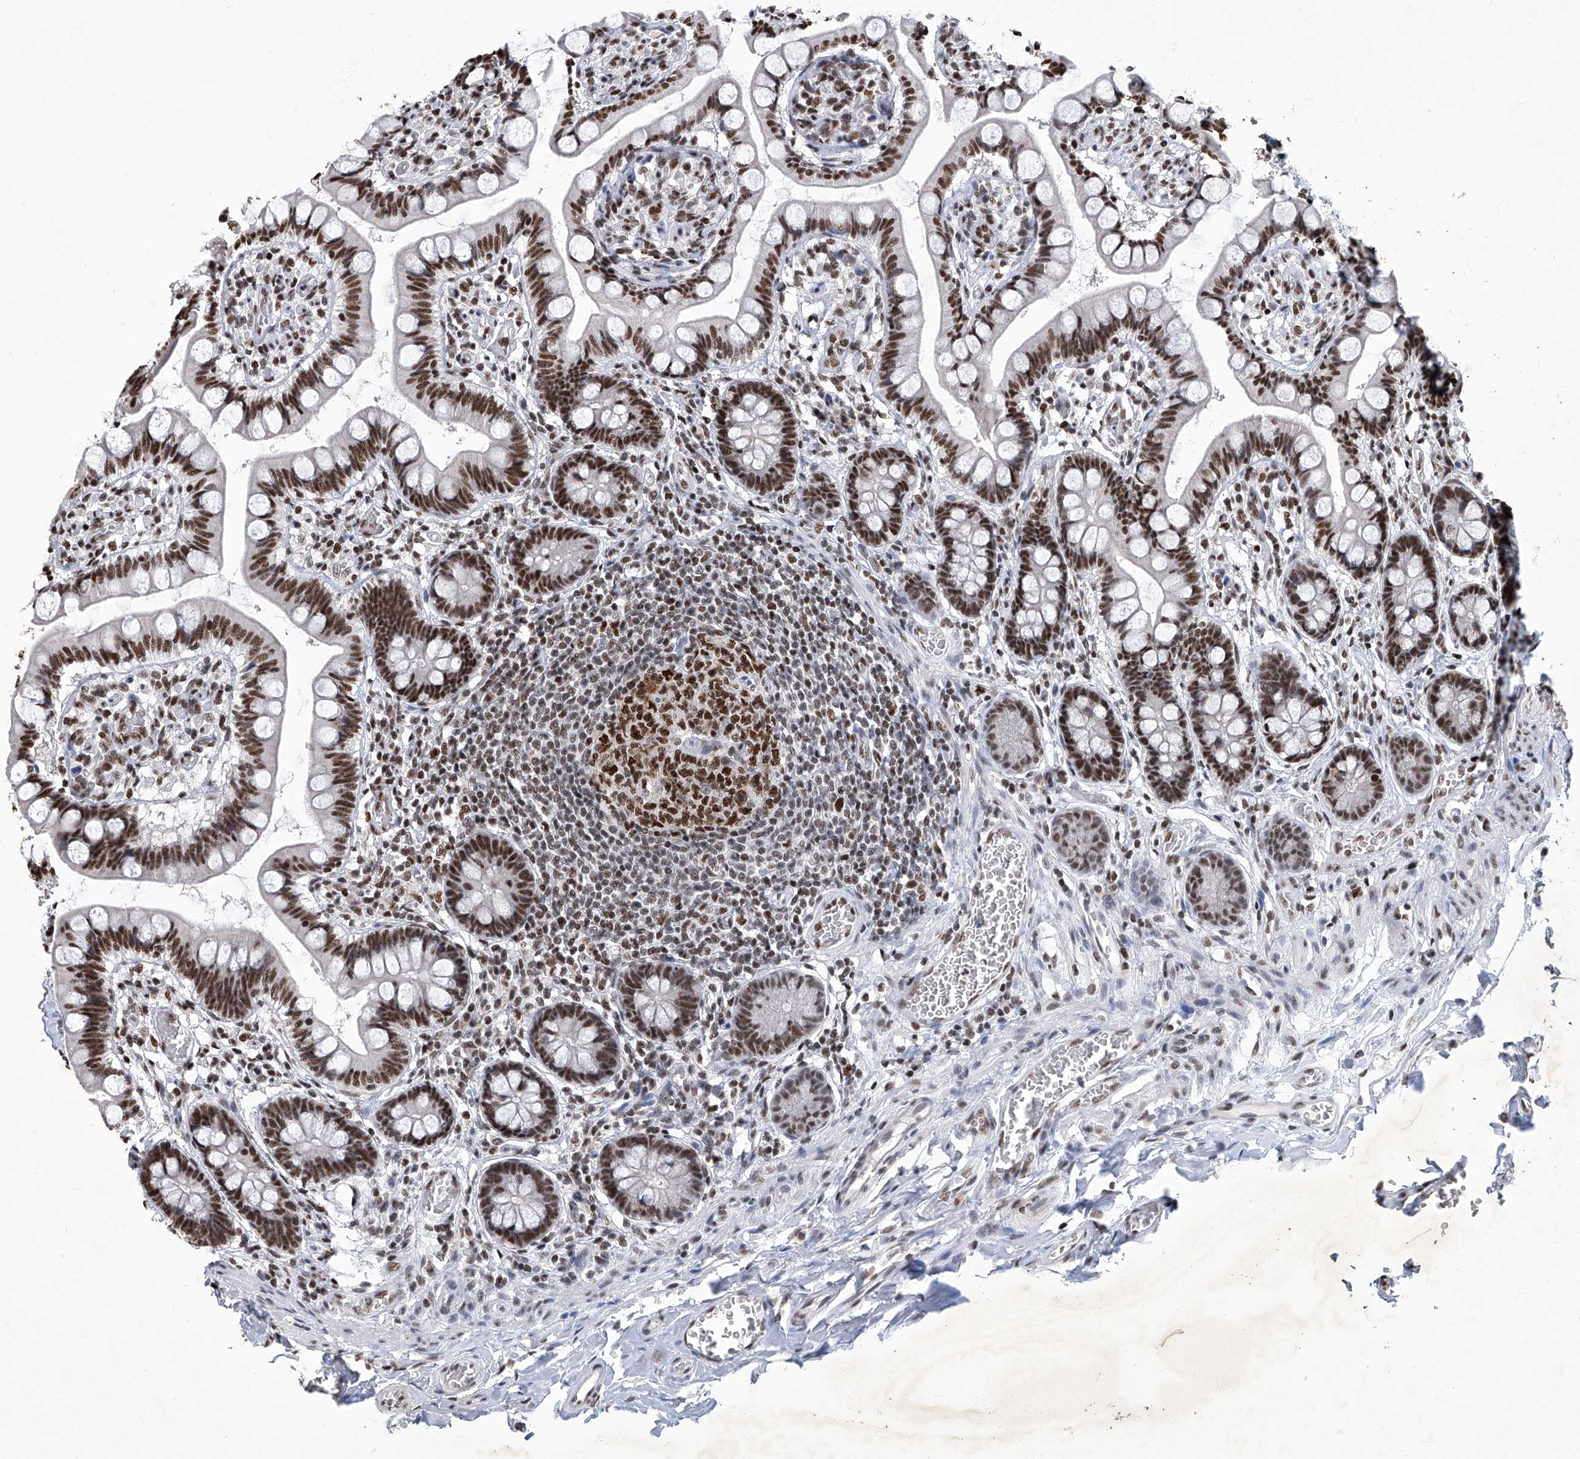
{"staining": {"intensity": "strong", "quantity": ">75%", "location": "nuclear"}, "tissue": "small intestine", "cell_type": "Glandular cells", "image_type": "normal", "snomed": [{"axis": "morphology", "description": "Normal tissue, NOS"}, {"axis": "topography", "description": "Small intestine"}], "caption": "About >75% of glandular cells in benign small intestine reveal strong nuclear protein expression as visualized by brown immunohistochemical staining.", "gene": "HBP1", "patient": {"sex": "male", "age": 52}}